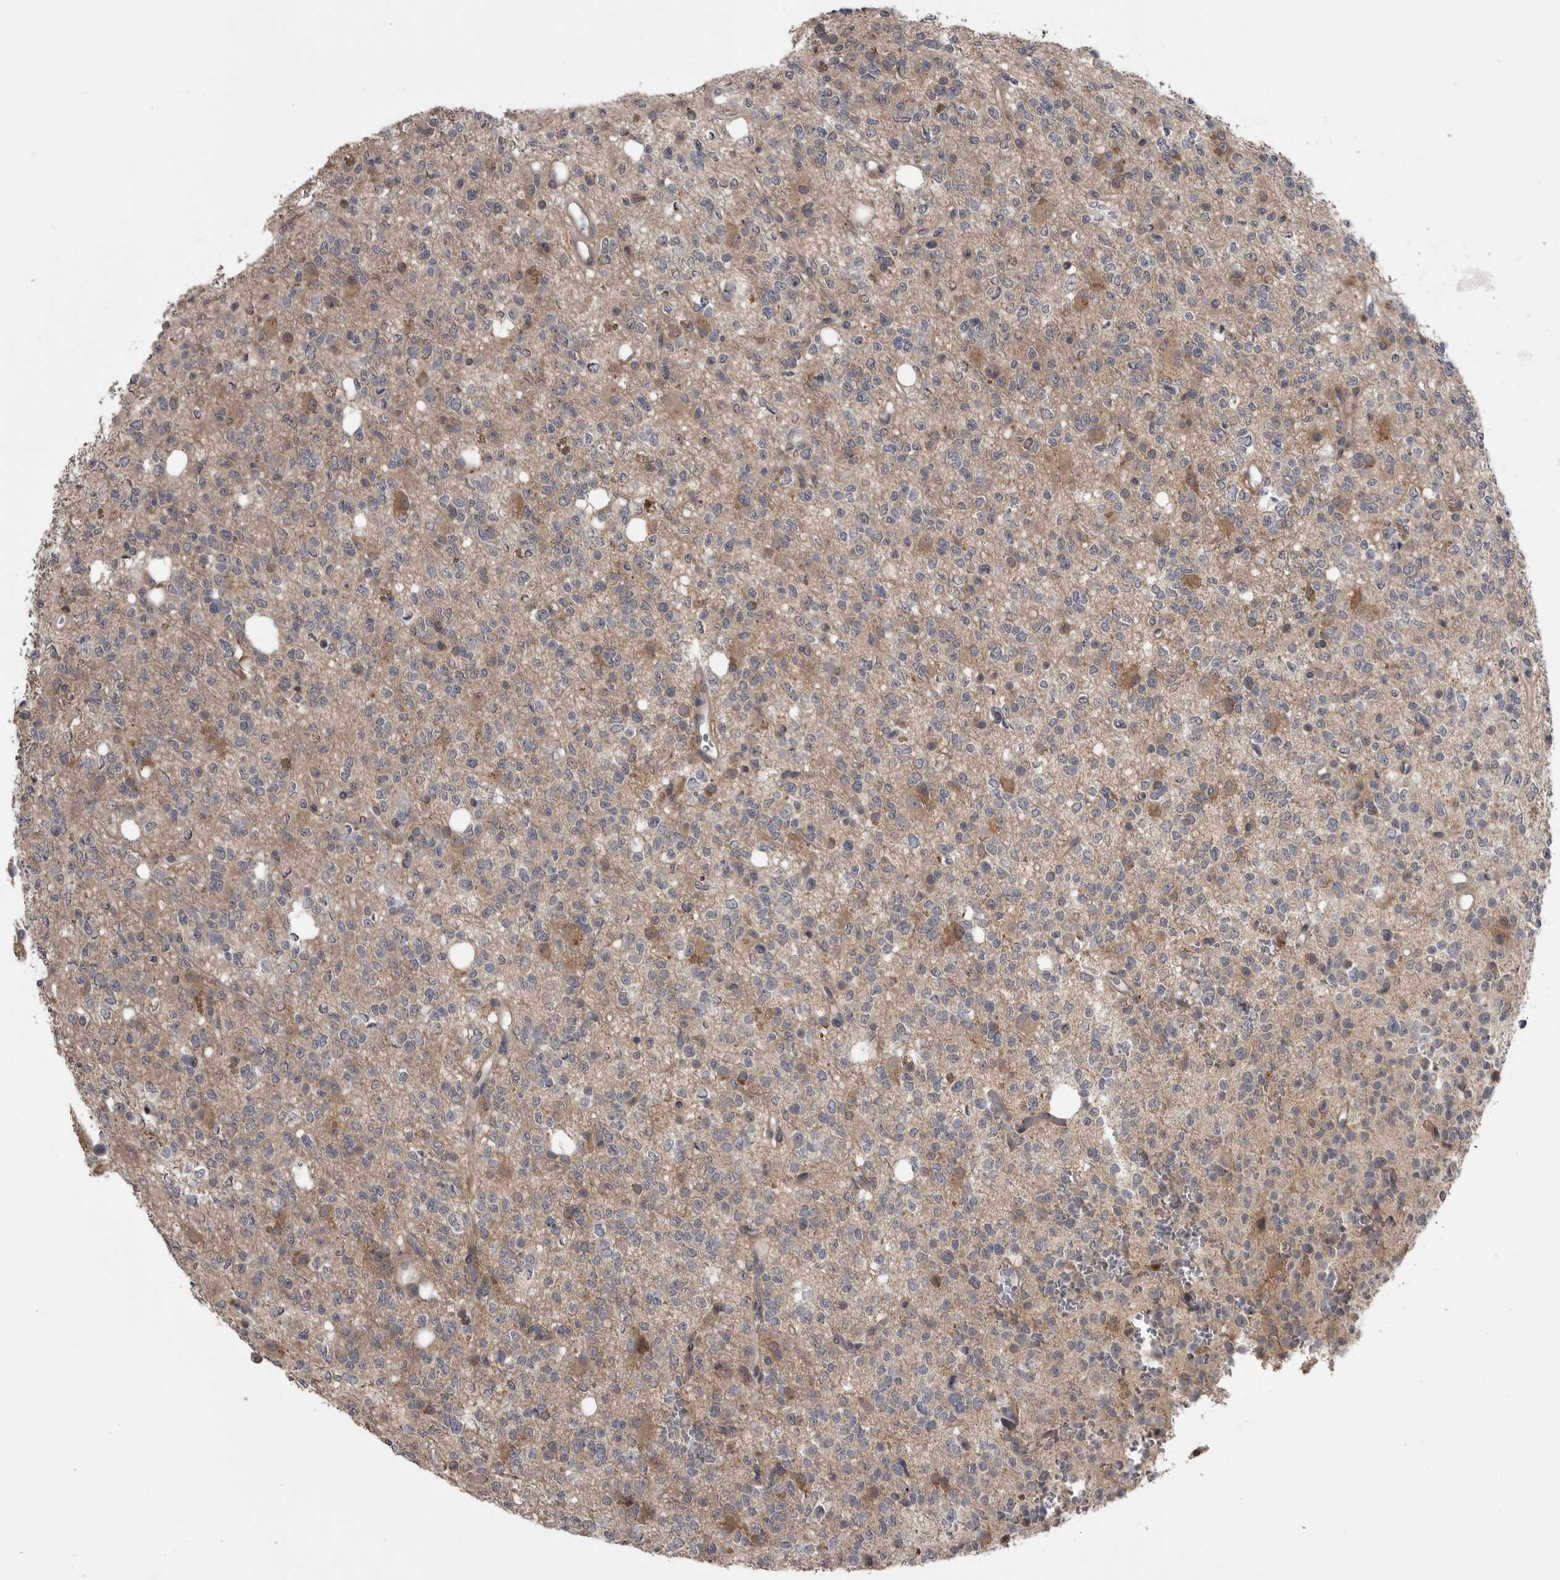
{"staining": {"intensity": "moderate", "quantity": "<25%", "location": "cytoplasmic/membranous"}, "tissue": "glioma", "cell_type": "Tumor cells", "image_type": "cancer", "snomed": [{"axis": "morphology", "description": "Glioma, malignant, High grade"}, {"axis": "topography", "description": "Brain"}], "caption": "Protein staining shows moderate cytoplasmic/membranous staining in approximately <25% of tumor cells in glioma.", "gene": "MAPK13", "patient": {"sex": "female", "age": 62}}